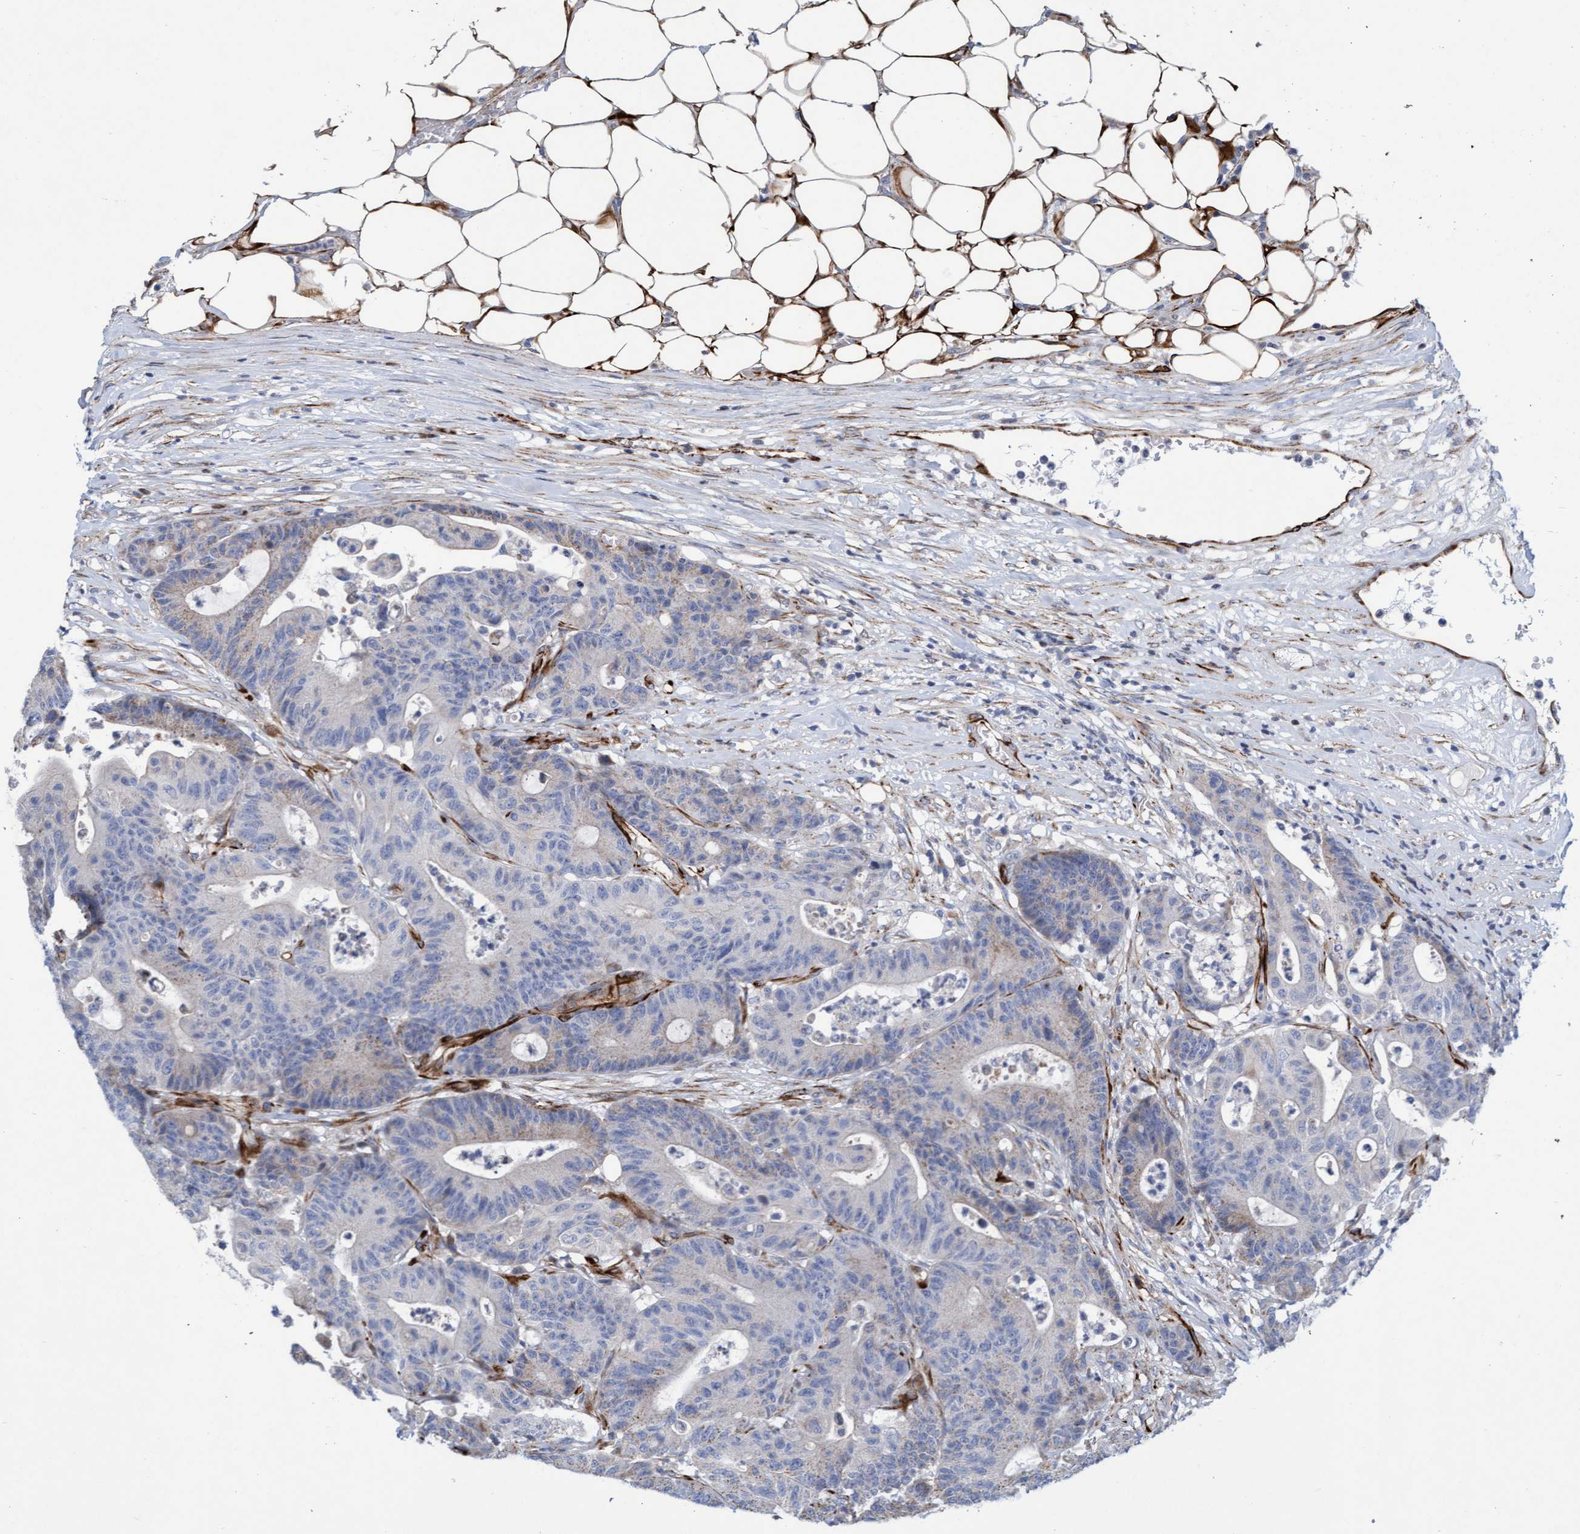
{"staining": {"intensity": "weak", "quantity": "<25%", "location": "cytoplasmic/membranous"}, "tissue": "colorectal cancer", "cell_type": "Tumor cells", "image_type": "cancer", "snomed": [{"axis": "morphology", "description": "Adenocarcinoma, NOS"}, {"axis": "topography", "description": "Colon"}], "caption": "High power microscopy micrograph of an immunohistochemistry (IHC) micrograph of colorectal cancer, revealing no significant expression in tumor cells.", "gene": "POLG2", "patient": {"sex": "female", "age": 84}}